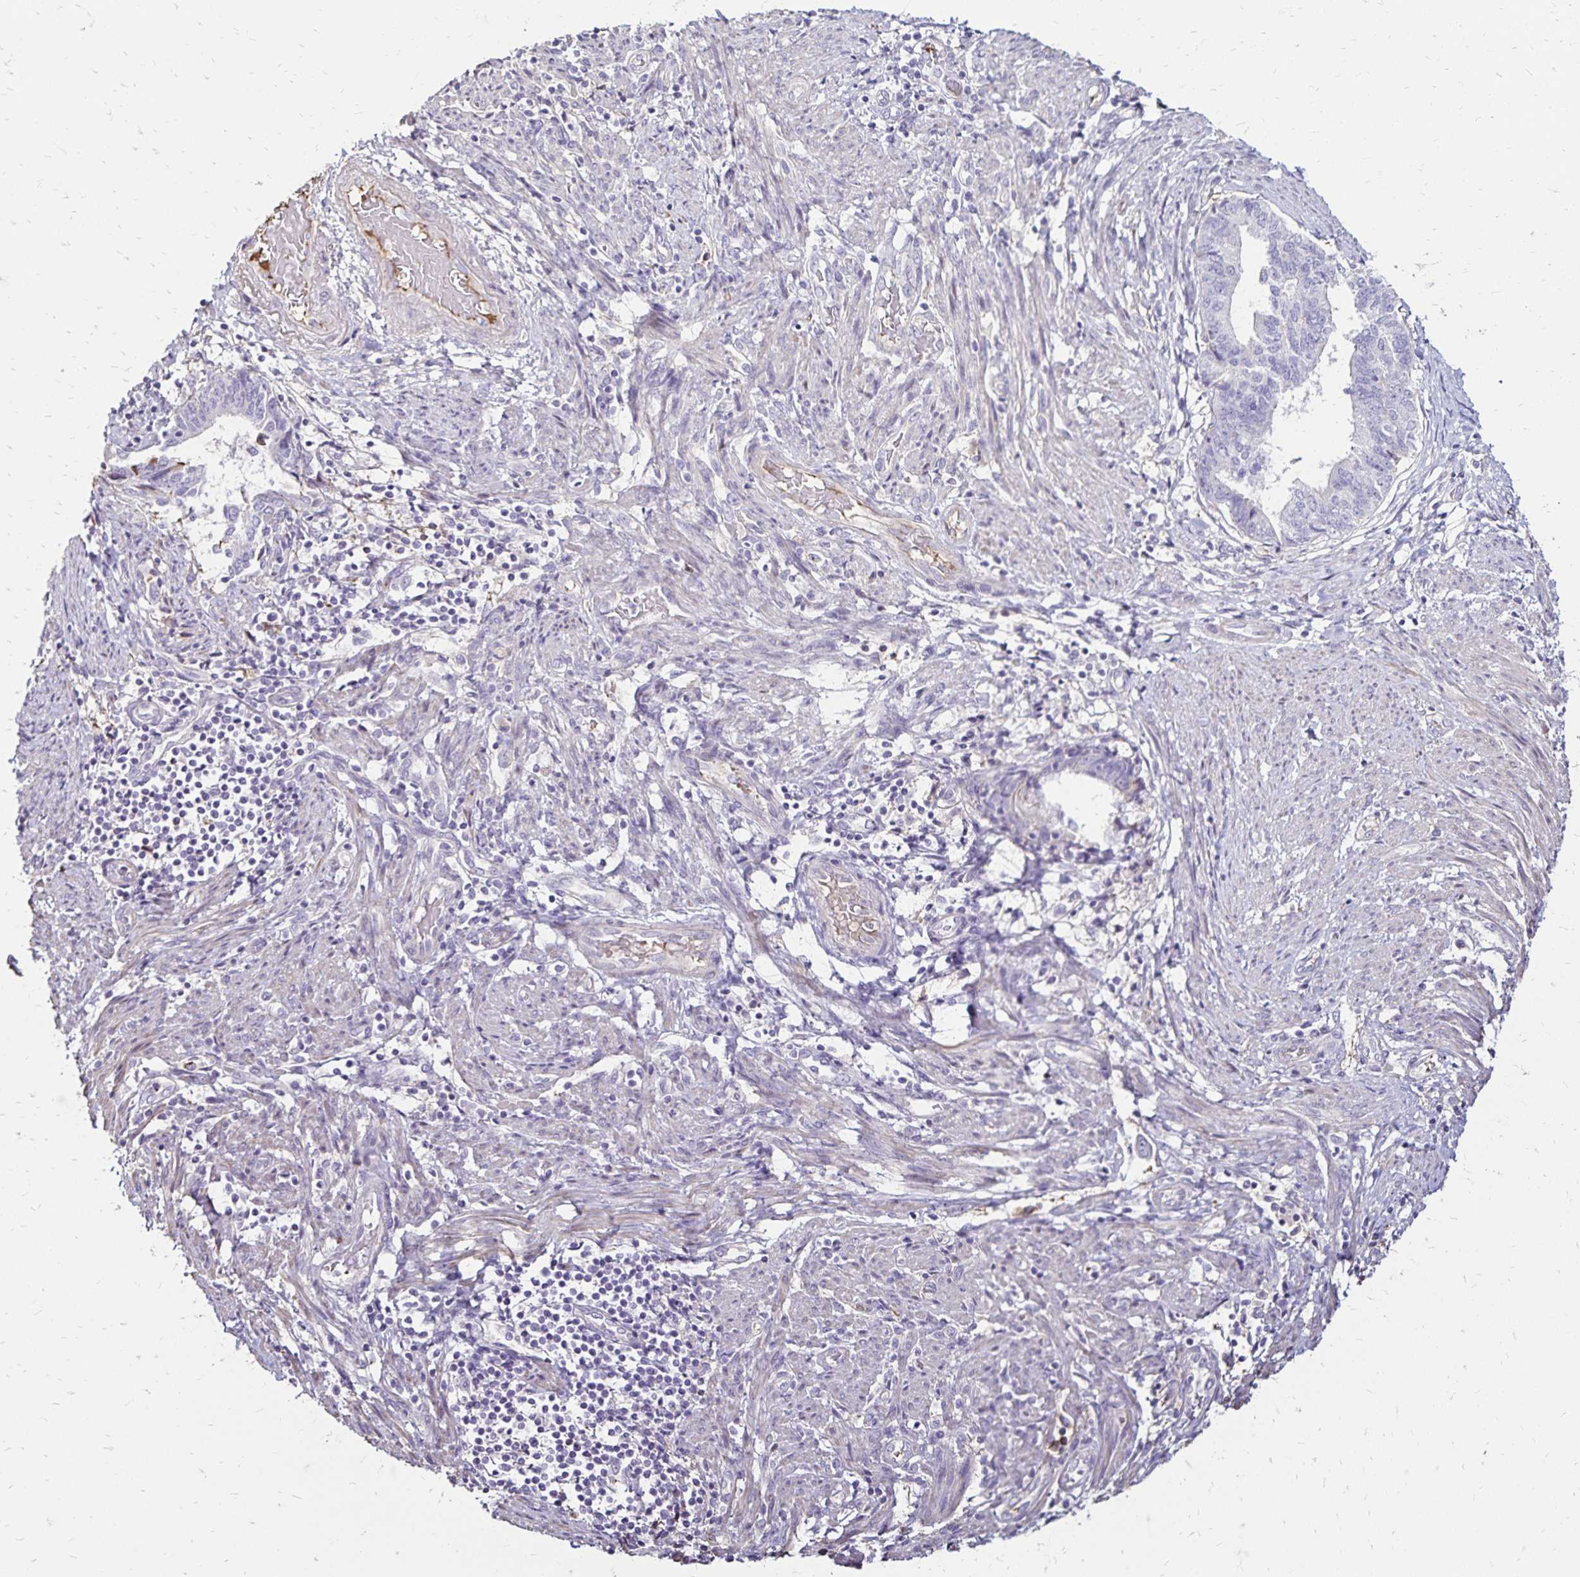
{"staining": {"intensity": "negative", "quantity": "none", "location": "none"}, "tissue": "endometrial cancer", "cell_type": "Tumor cells", "image_type": "cancer", "snomed": [{"axis": "morphology", "description": "Adenocarcinoma, NOS"}, {"axis": "topography", "description": "Endometrium"}], "caption": "An image of human adenocarcinoma (endometrial) is negative for staining in tumor cells.", "gene": "KISS1", "patient": {"sex": "female", "age": 65}}